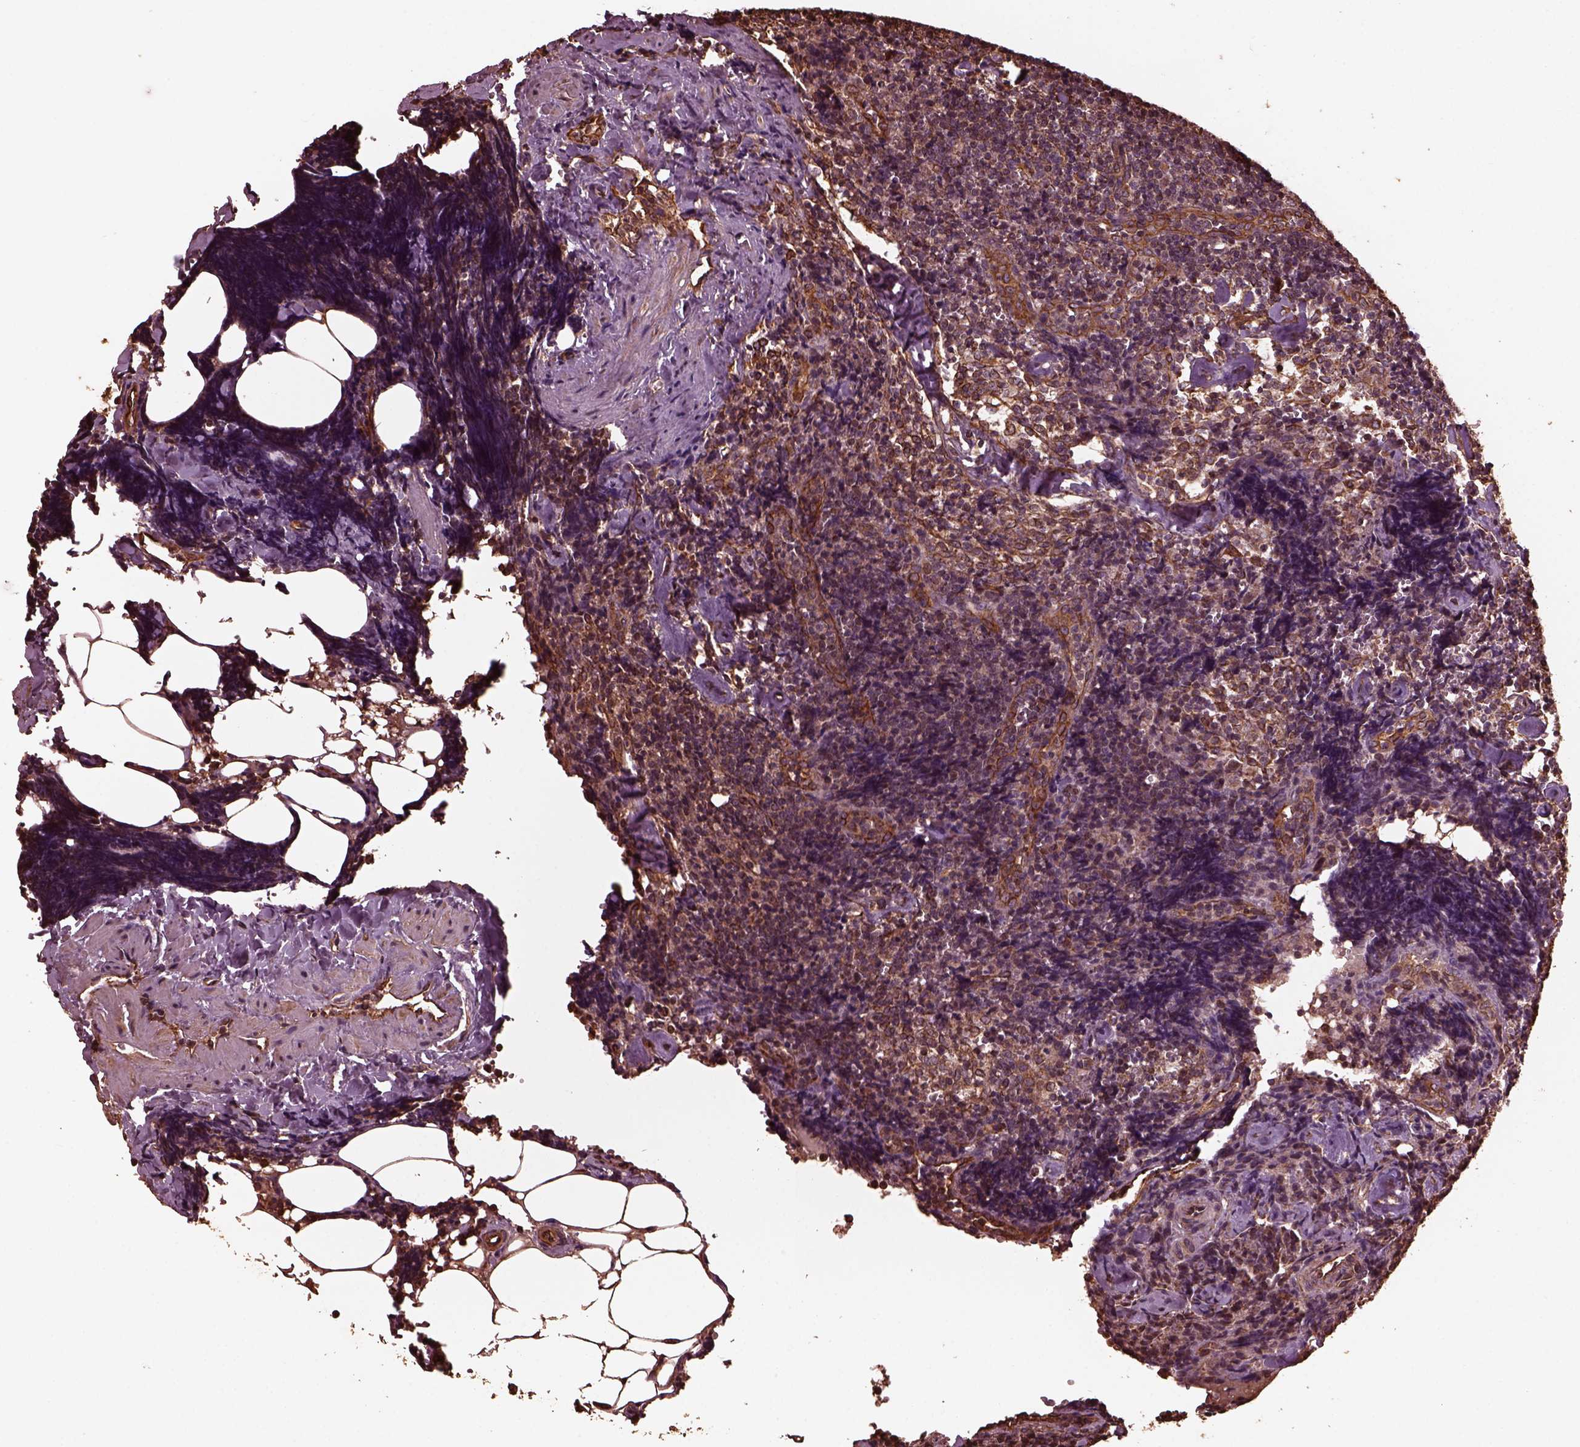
{"staining": {"intensity": "moderate", "quantity": "25%-75%", "location": "cytoplasmic/membranous"}, "tissue": "lymph node", "cell_type": "Non-germinal center cells", "image_type": "normal", "snomed": [{"axis": "morphology", "description": "Normal tissue, NOS"}, {"axis": "topography", "description": "Lymph node"}], "caption": "This histopathology image displays immunohistochemistry (IHC) staining of unremarkable human lymph node, with medium moderate cytoplasmic/membranous positivity in about 25%-75% of non-germinal center cells.", "gene": "GTPBP1", "patient": {"sex": "female", "age": 50}}